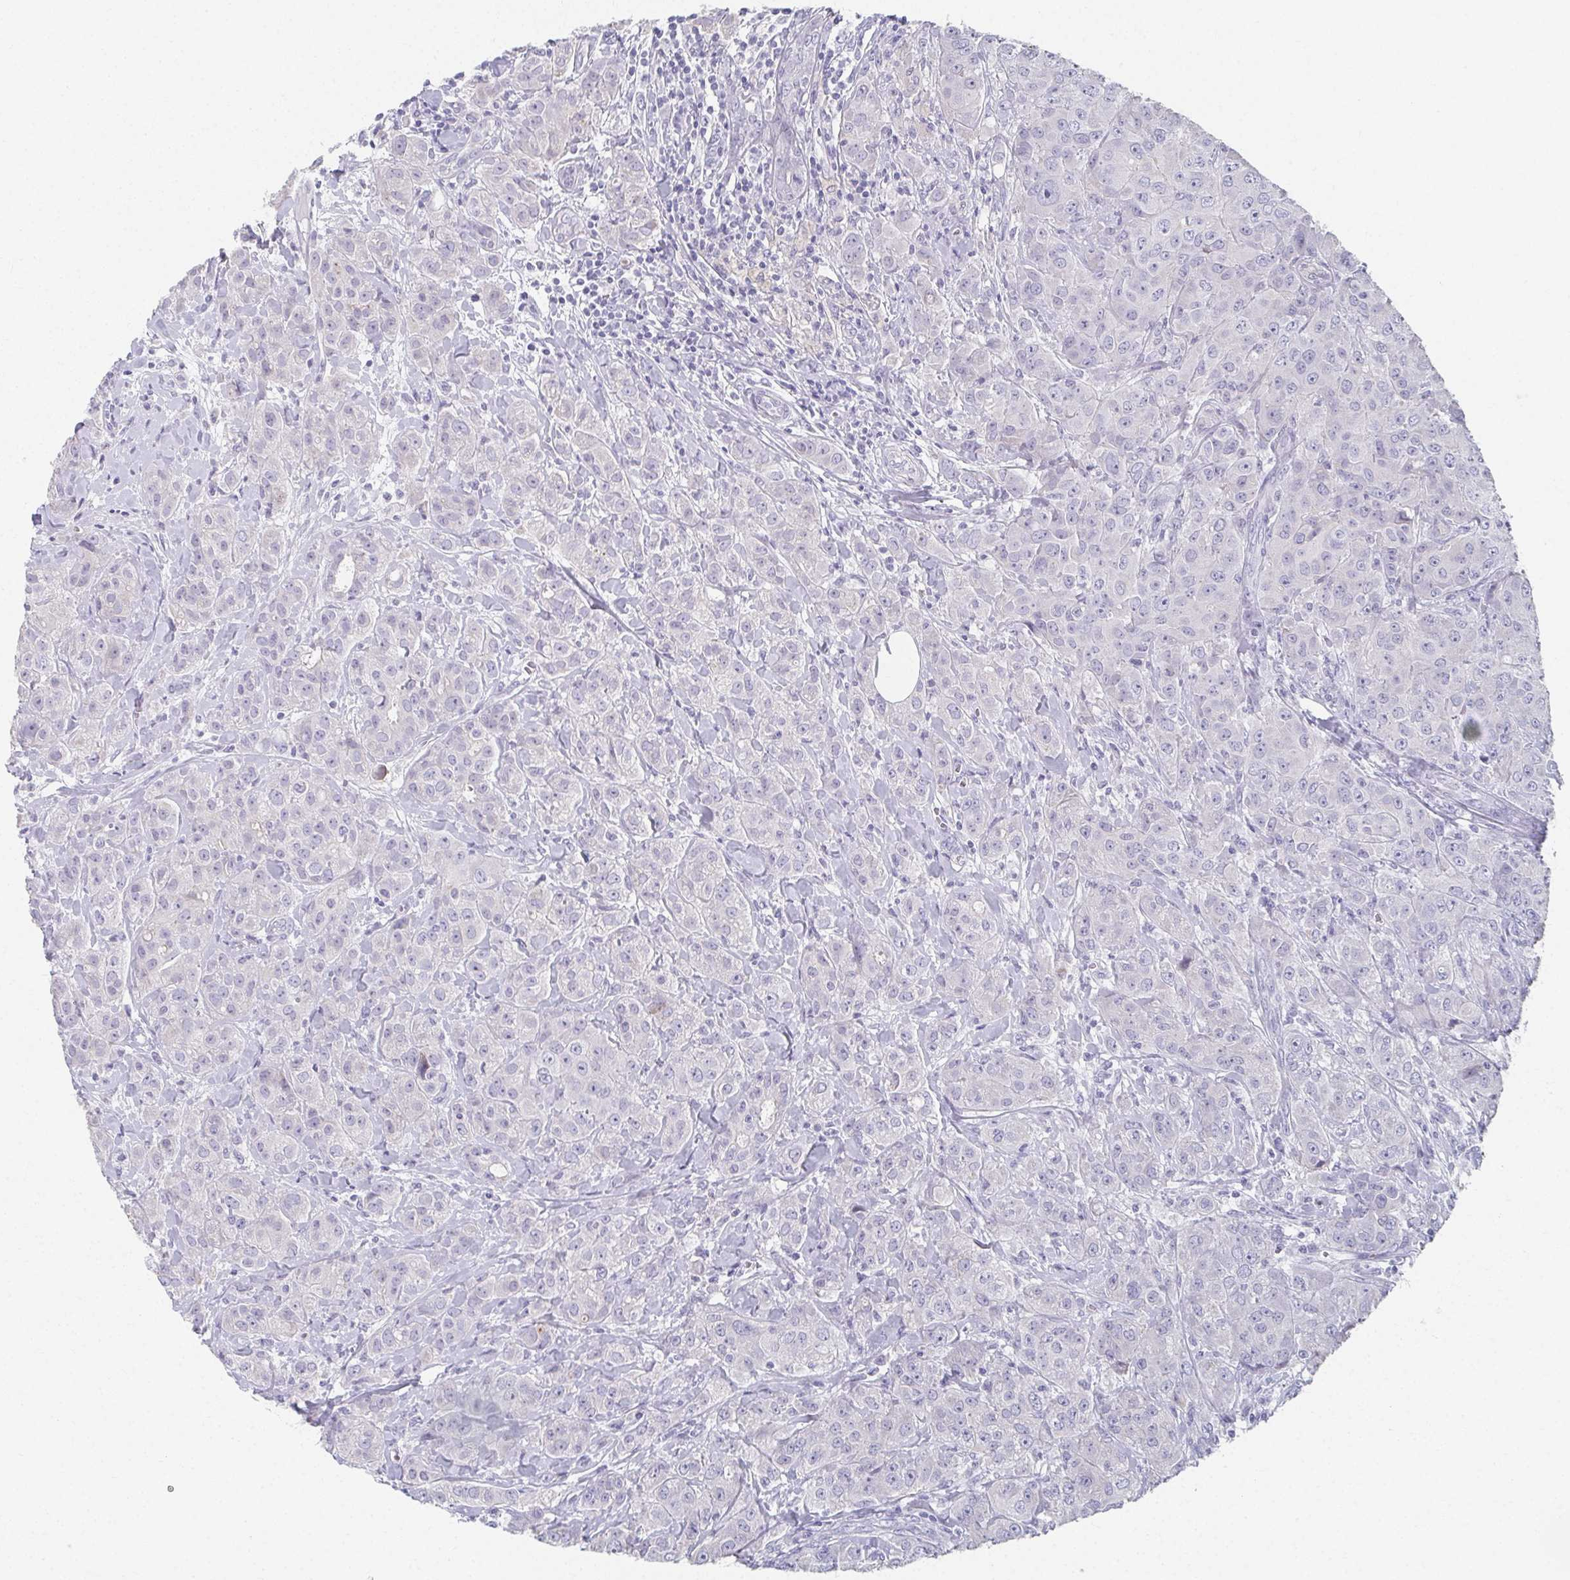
{"staining": {"intensity": "negative", "quantity": "none", "location": "none"}, "tissue": "breast cancer", "cell_type": "Tumor cells", "image_type": "cancer", "snomed": [{"axis": "morphology", "description": "Normal tissue, NOS"}, {"axis": "morphology", "description": "Duct carcinoma"}, {"axis": "topography", "description": "Breast"}], "caption": "Immunohistochemistry (IHC) of infiltrating ductal carcinoma (breast) reveals no expression in tumor cells.", "gene": "CAMKV", "patient": {"sex": "female", "age": 43}}